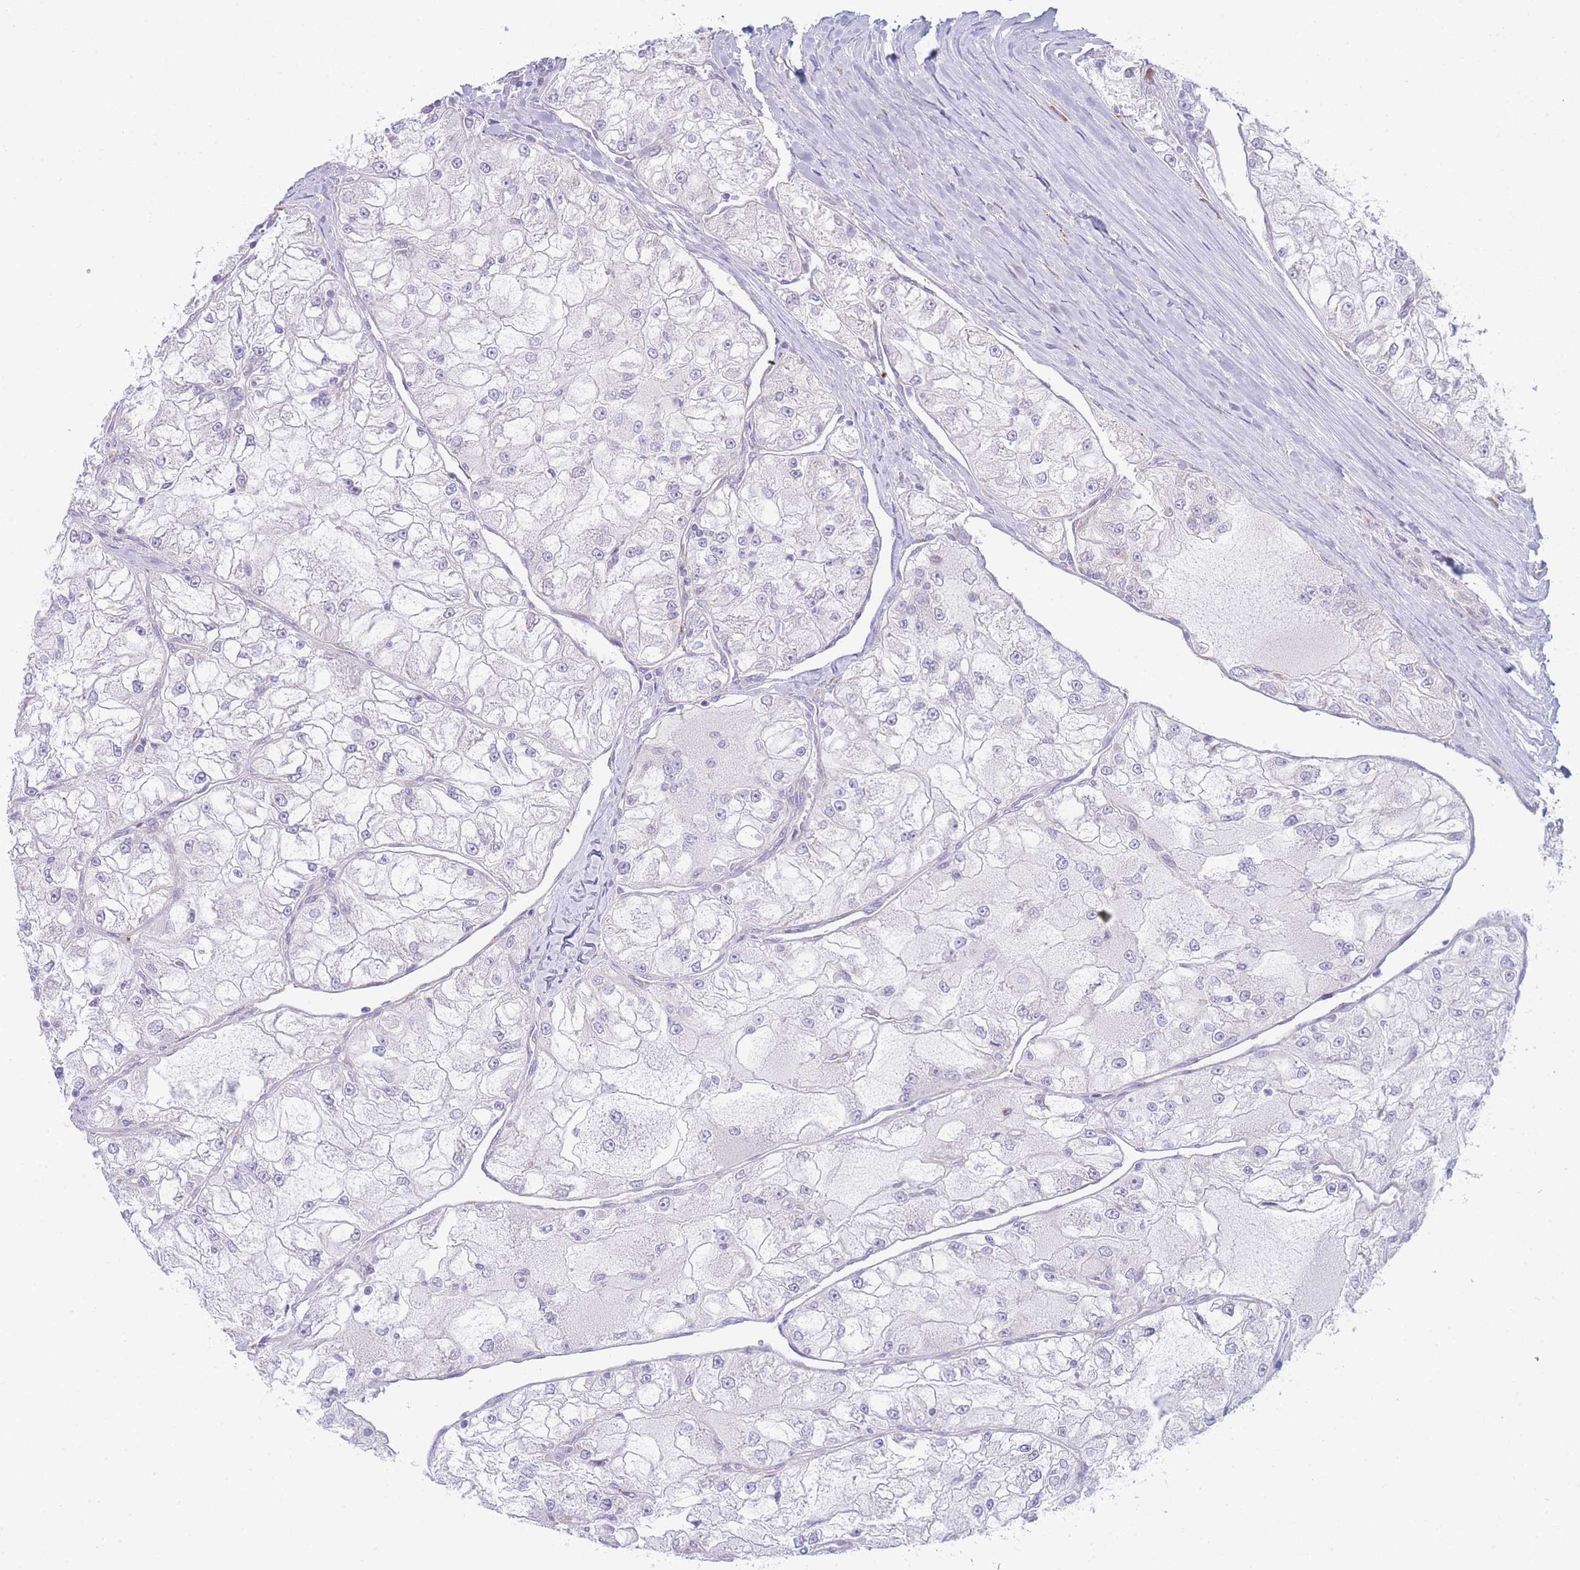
{"staining": {"intensity": "negative", "quantity": "none", "location": "none"}, "tissue": "renal cancer", "cell_type": "Tumor cells", "image_type": "cancer", "snomed": [{"axis": "morphology", "description": "Adenocarcinoma, NOS"}, {"axis": "topography", "description": "Kidney"}], "caption": "Tumor cells are negative for brown protein staining in renal adenocarcinoma. Nuclei are stained in blue.", "gene": "ZNF510", "patient": {"sex": "female", "age": 72}}